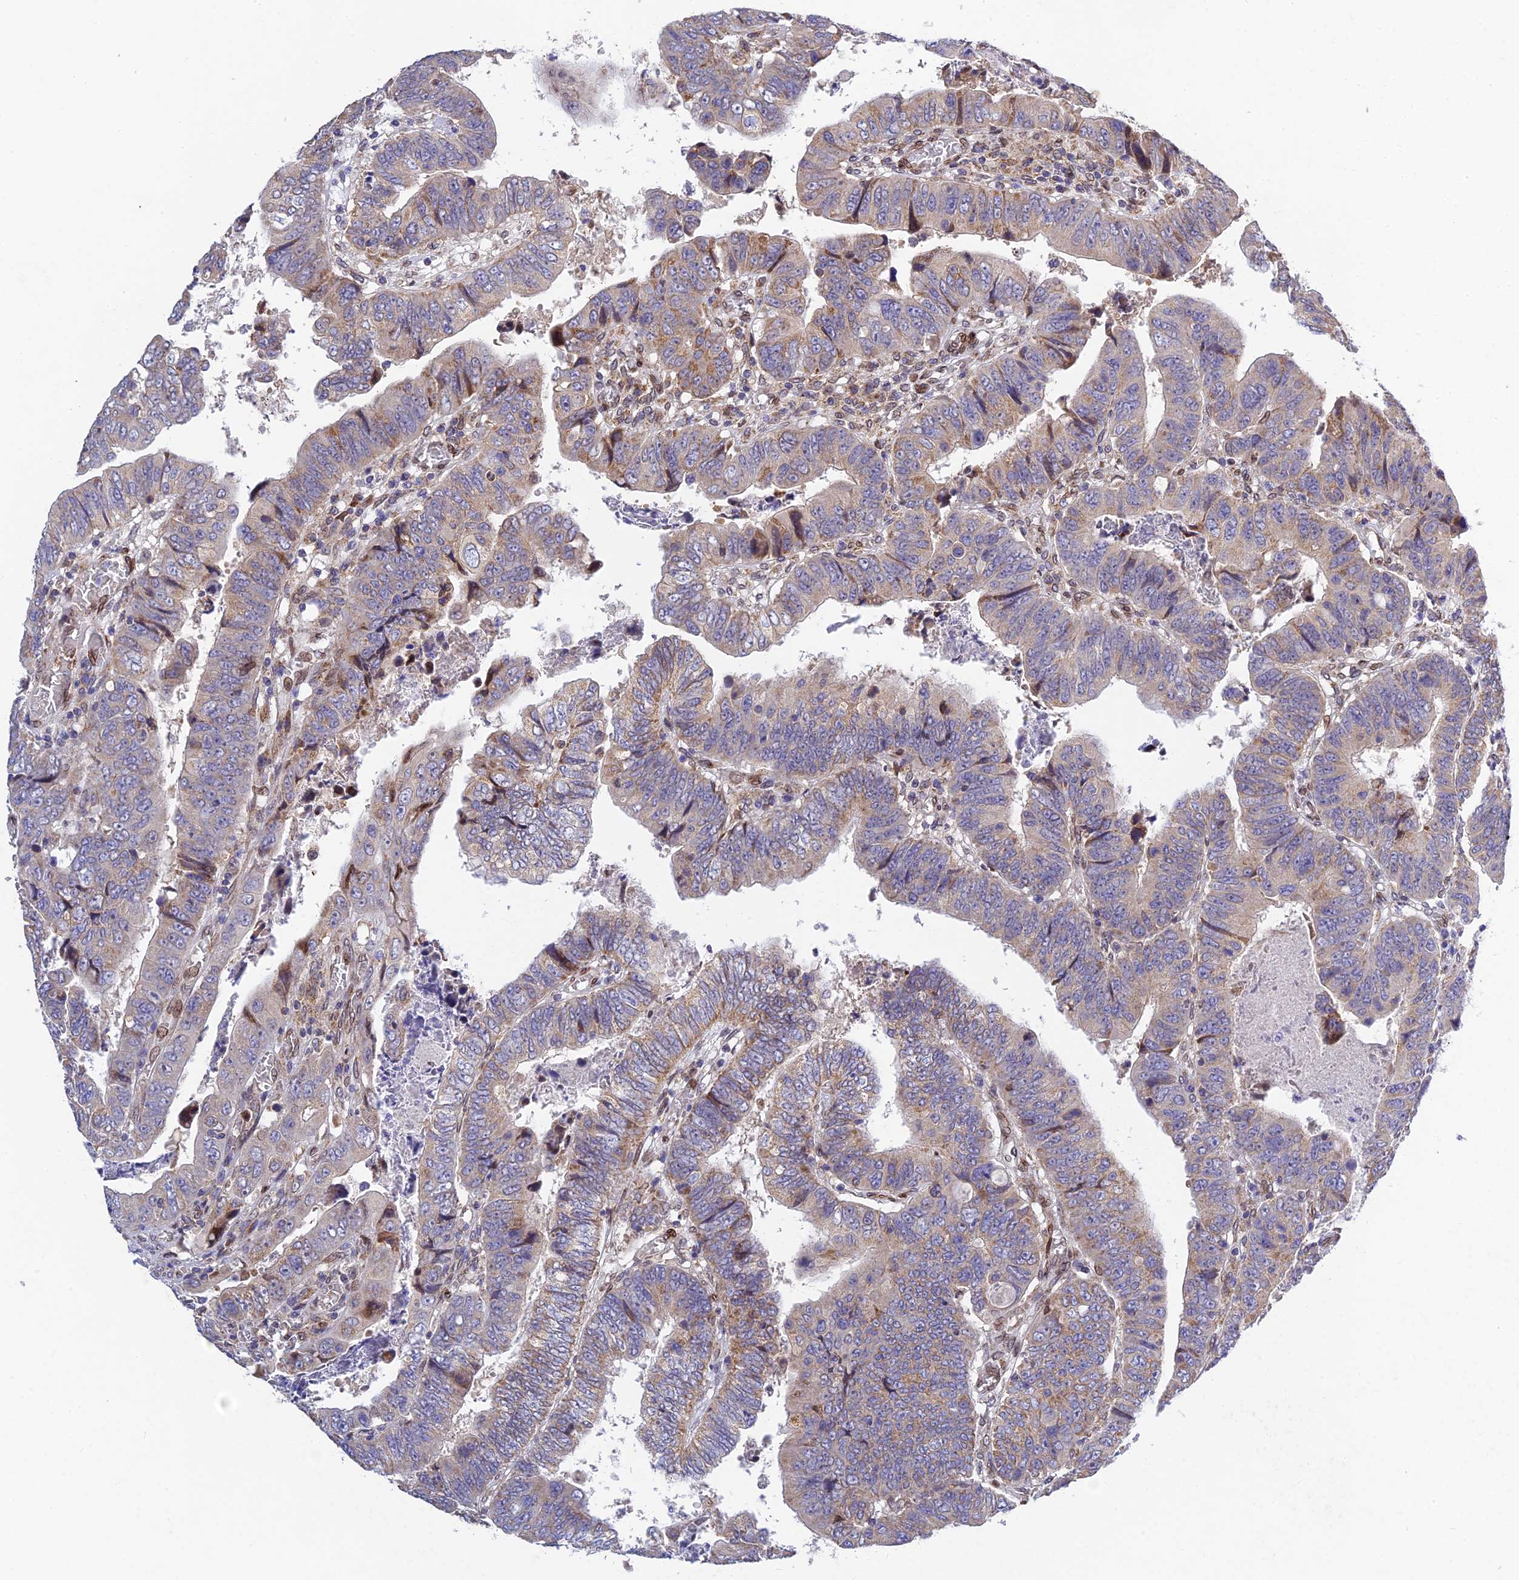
{"staining": {"intensity": "weak", "quantity": "25%-75%", "location": "cytoplasmic/membranous"}, "tissue": "colorectal cancer", "cell_type": "Tumor cells", "image_type": "cancer", "snomed": [{"axis": "morphology", "description": "Normal tissue, NOS"}, {"axis": "morphology", "description": "Adenocarcinoma, NOS"}, {"axis": "topography", "description": "Rectum"}], "caption": "Colorectal adenocarcinoma stained for a protein (brown) demonstrates weak cytoplasmic/membranous positive staining in about 25%-75% of tumor cells.", "gene": "MGAT2", "patient": {"sex": "female", "age": 65}}